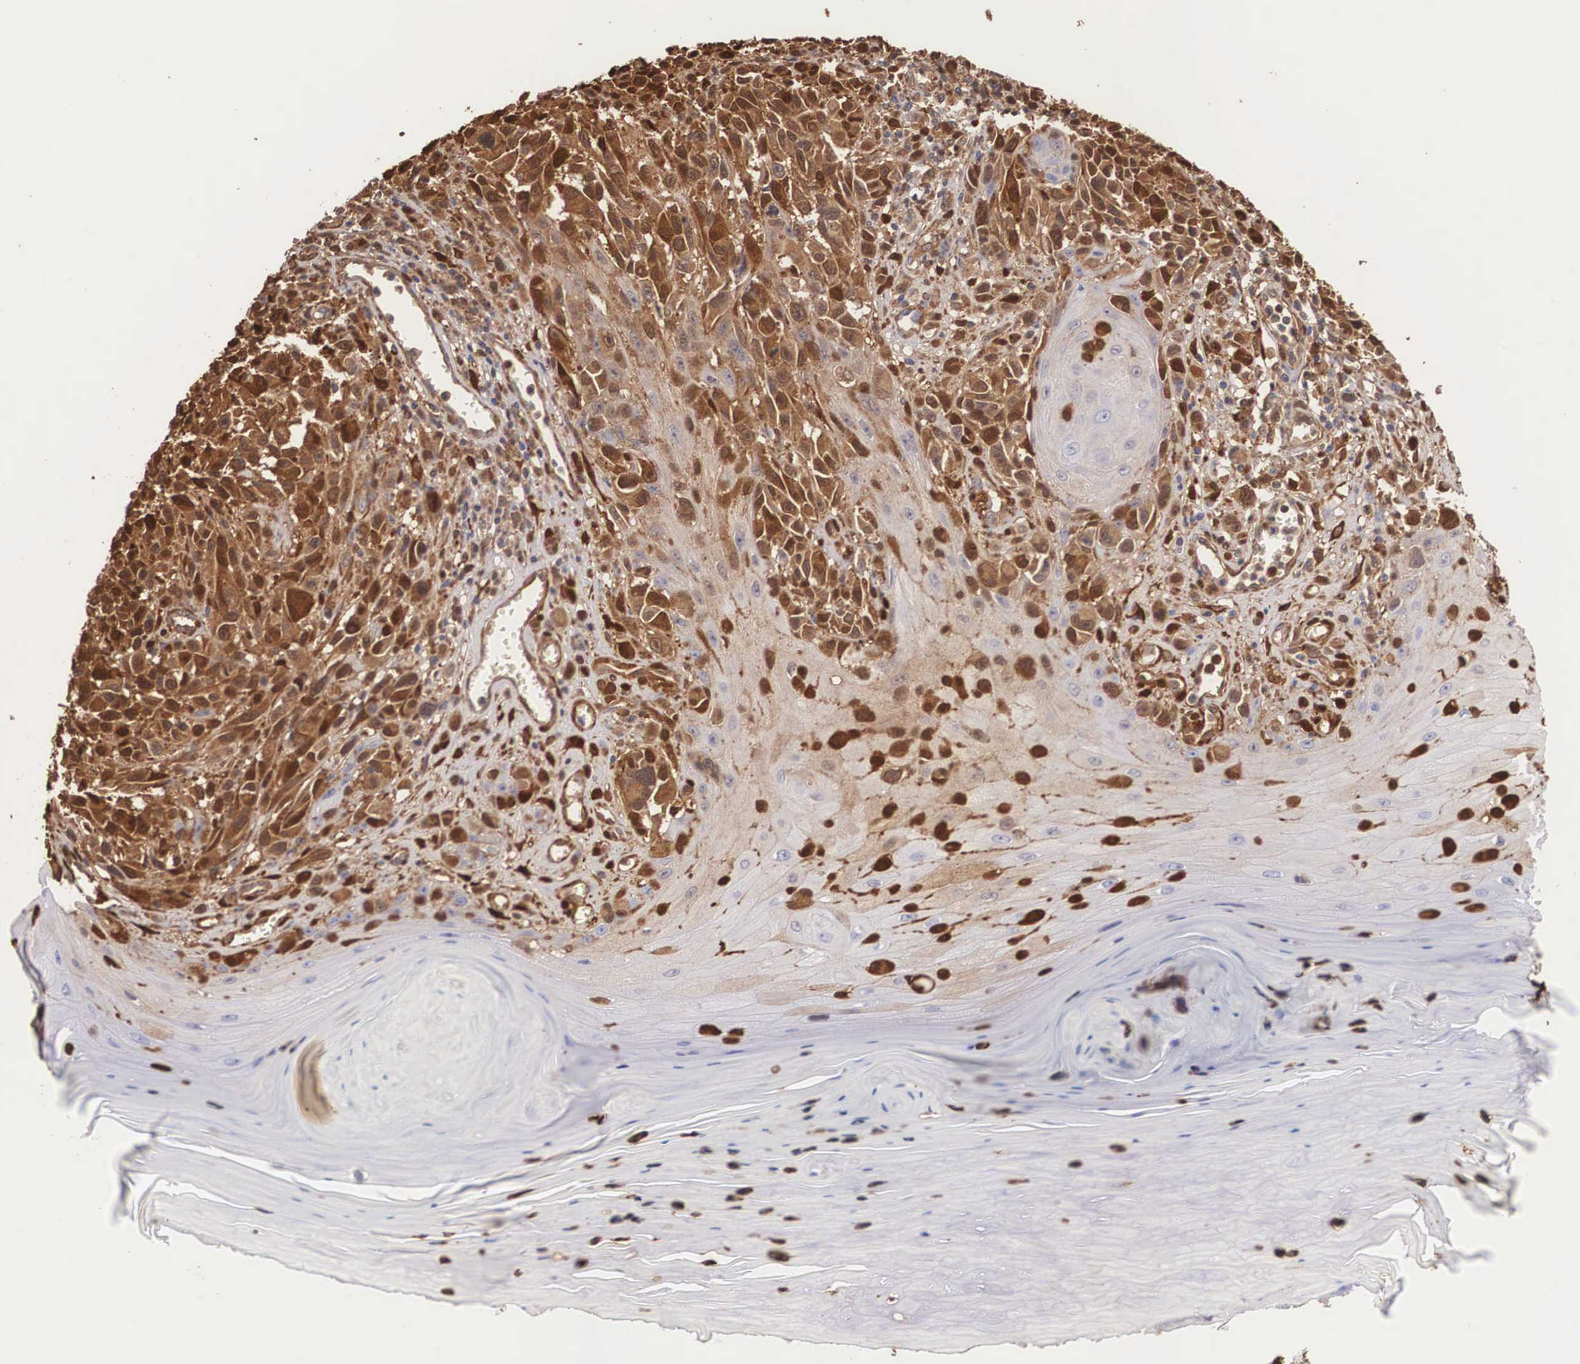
{"staining": {"intensity": "moderate", "quantity": ">75%", "location": "cytoplasmic/membranous,nuclear"}, "tissue": "melanoma", "cell_type": "Tumor cells", "image_type": "cancer", "snomed": [{"axis": "morphology", "description": "Malignant melanoma, NOS"}, {"axis": "topography", "description": "Skin"}], "caption": "Brown immunohistochemical staining in human melanoma displays moderate cytoplasmic/membranous and nuclear staining in approximately >75% of tumor cells.", "gene": "LGALS1", "patient": {"sex": "female", "age": 82}}